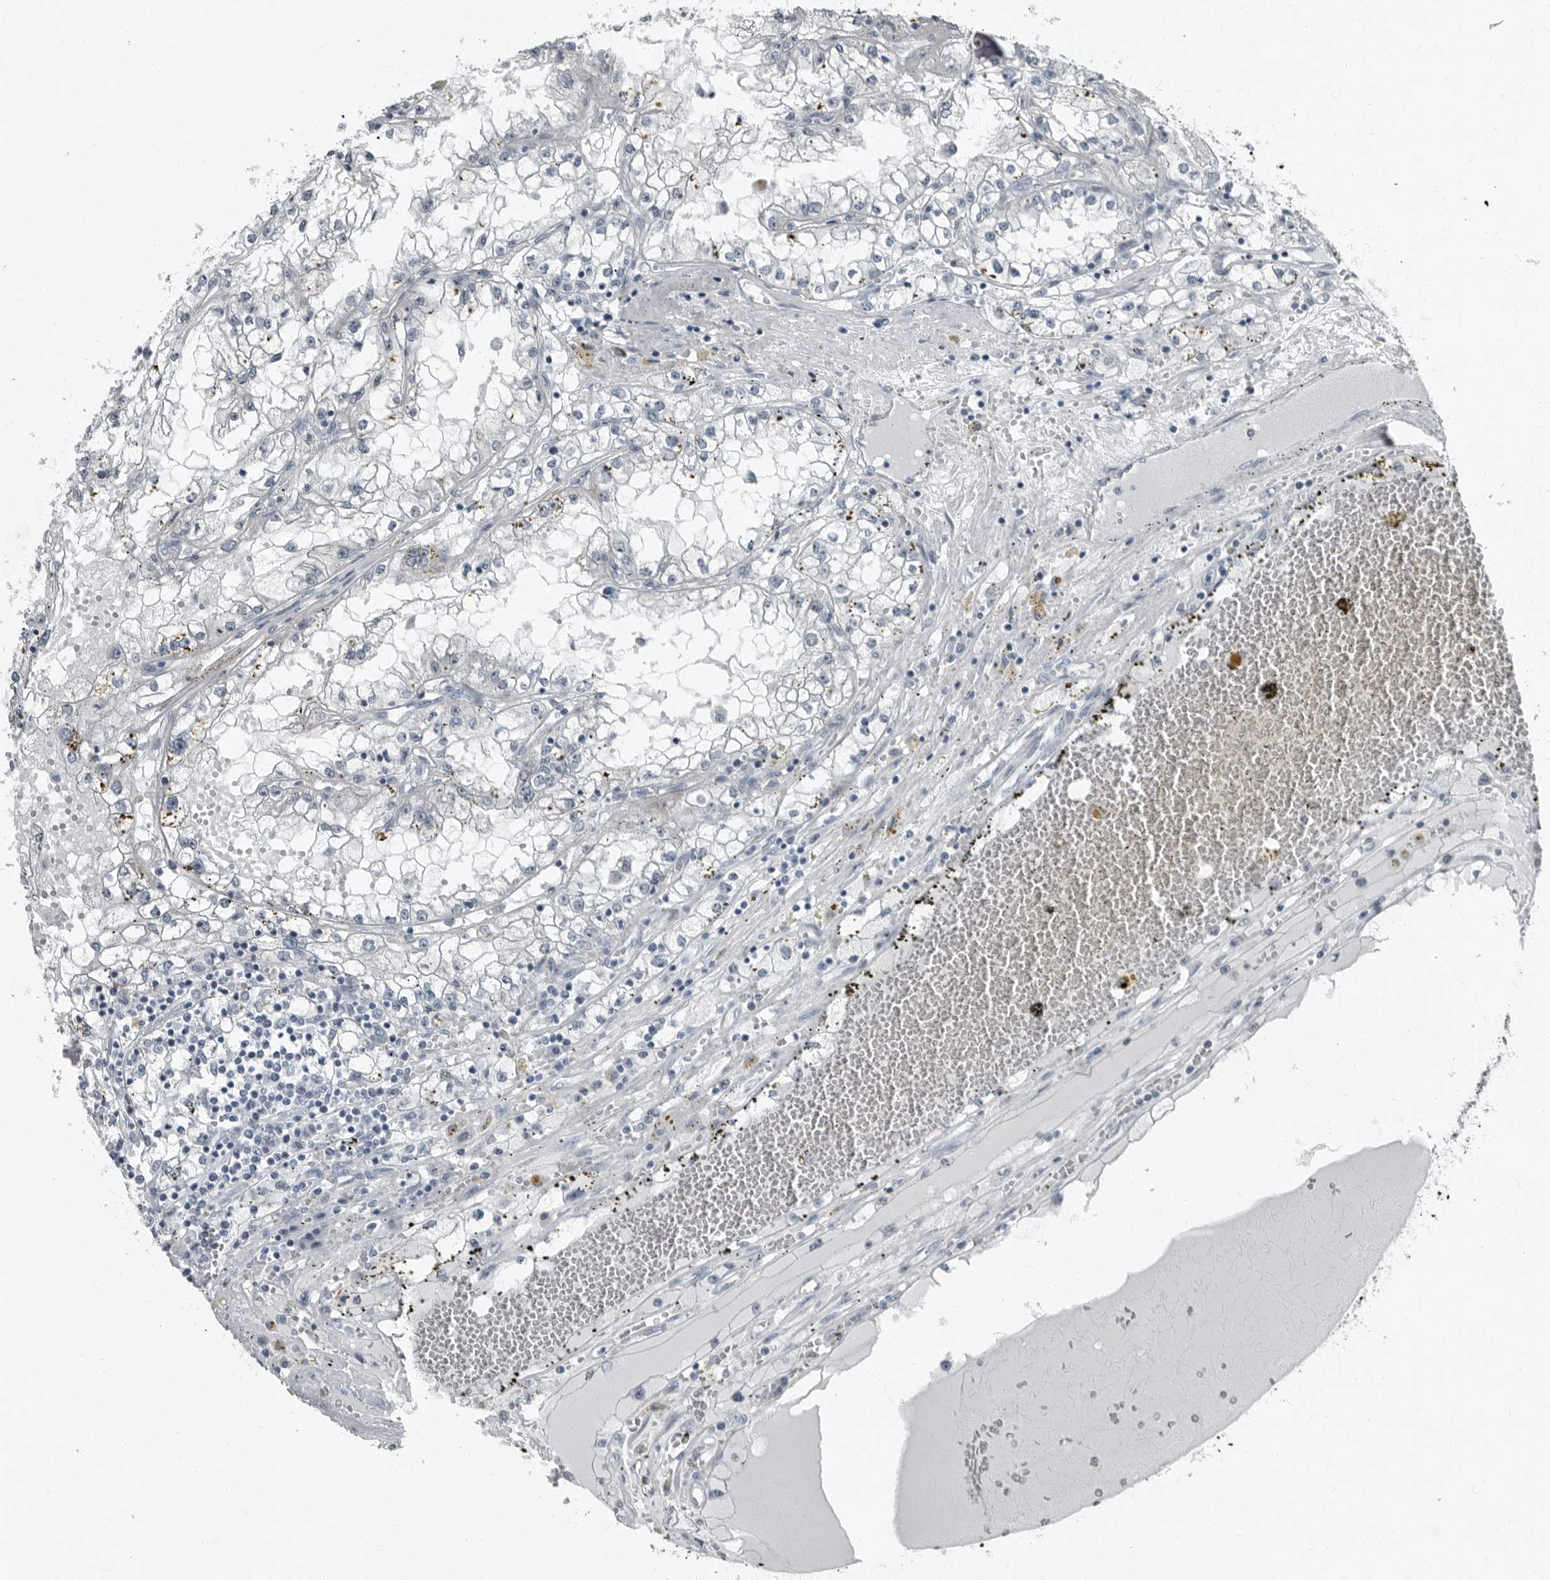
{"staining": {"intensity": "negative", "quantity": "none", "location": "none"}, "tissue": "renal cancer", "cell_type": "Tumor cells", "image_type": "cancer", "snomed": [{"axis": "morphology", "description": "Adenocarcinoma, NOS"}, {"axis": "topography", "description": "Kidney"}], "caption": "This is a photomicrograph of immunohistochemistry (IHC) staining of renal adenocarcinoma, which shows no staining in tumor cells. The staining was performed using DAB to visualize the protein expression in brown, while the nuclei were stained in blue with hematoxylin (Magnification: 20x).", "gene": "PDCD11", "patient": {"sex": "male", "age": 56}}